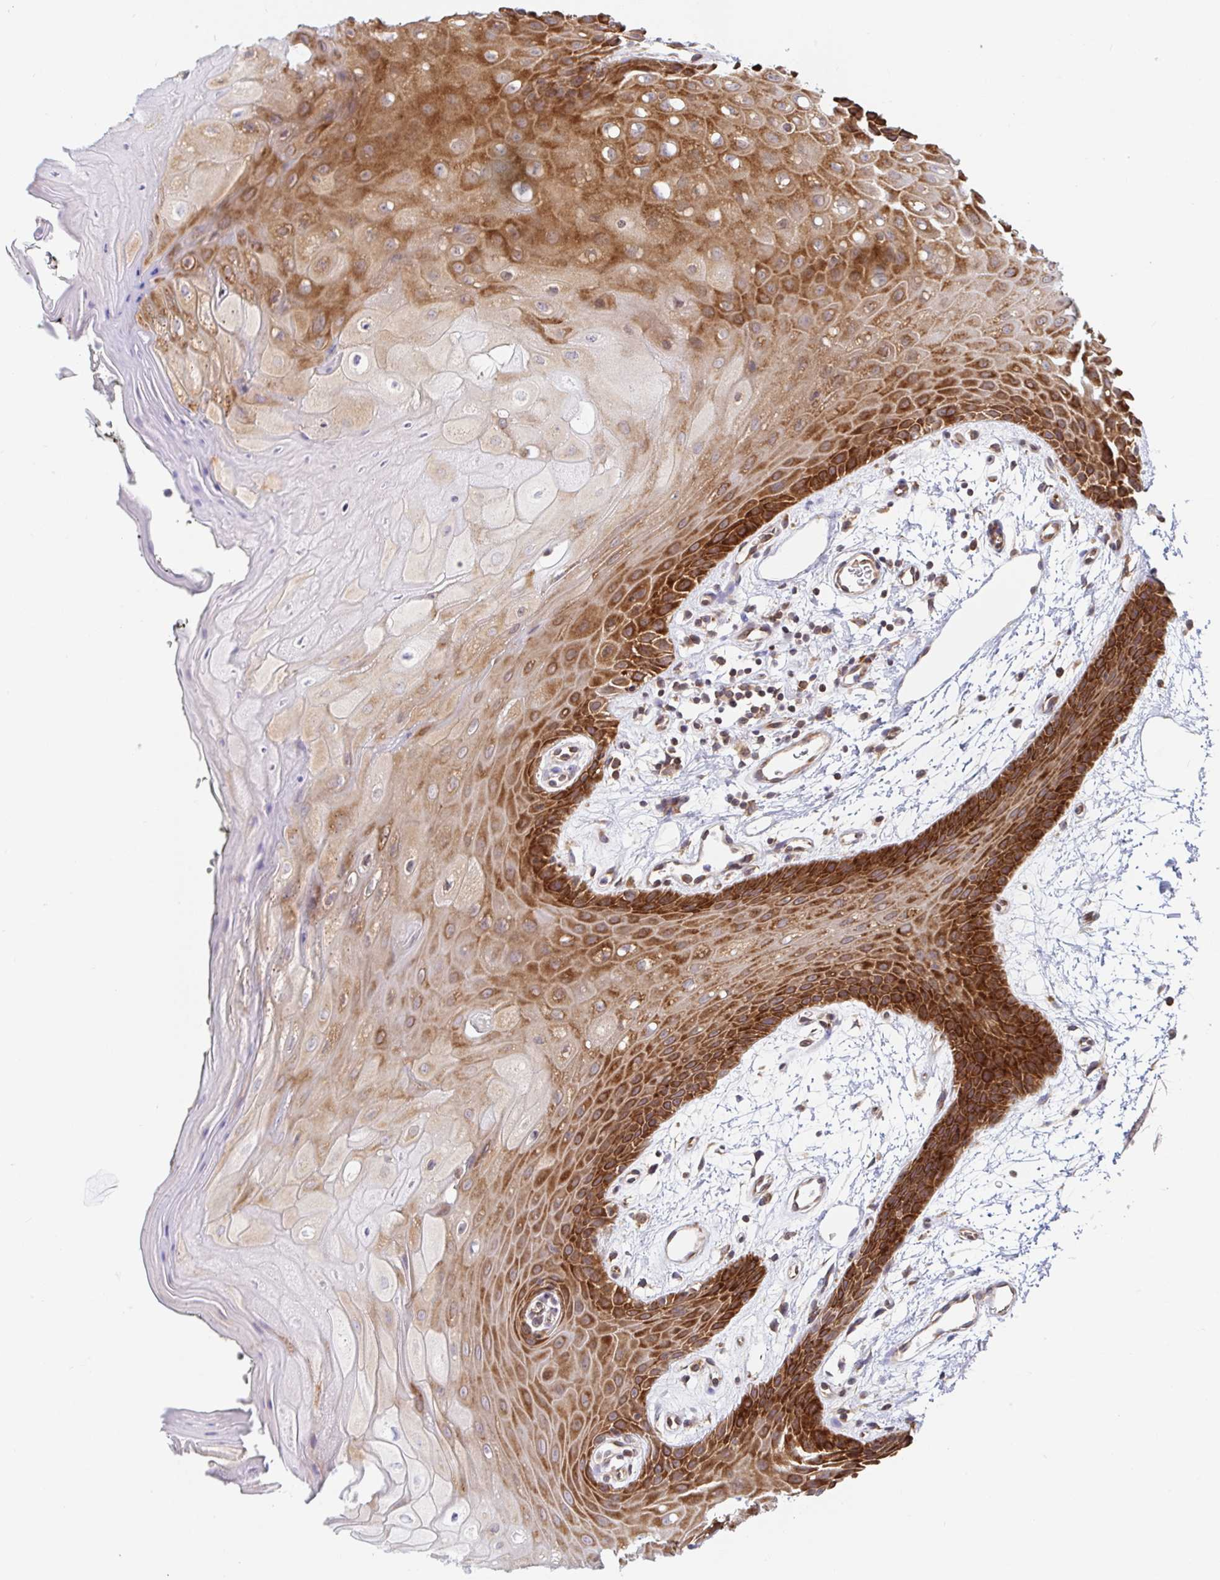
{"staining": {"intensity": "strong", "quantity": "25%-75%", "location": "cytoplasmic/membranous"}, "tissue": "oral mucosa", "cell_type": "Squamous epithelial cells", "image_type": "normal", "snomed": [{"axis": "morphology", "description": "Normal tissue, NOS"}, {"axis": "topography", "description": "Oral tissue"}, {"axis": "topography", "description": "Tounge, NOS"}], "caption": "Immunohistochemical staining of normal oral mucosa demonstrates 25%-75% levels of strong cytoplasmic/membranous protein expression in approximately 25%-75% of squamous epithelial cells.", "gene": "LARP1", "patient": {"sex": "female", "age": 59}}